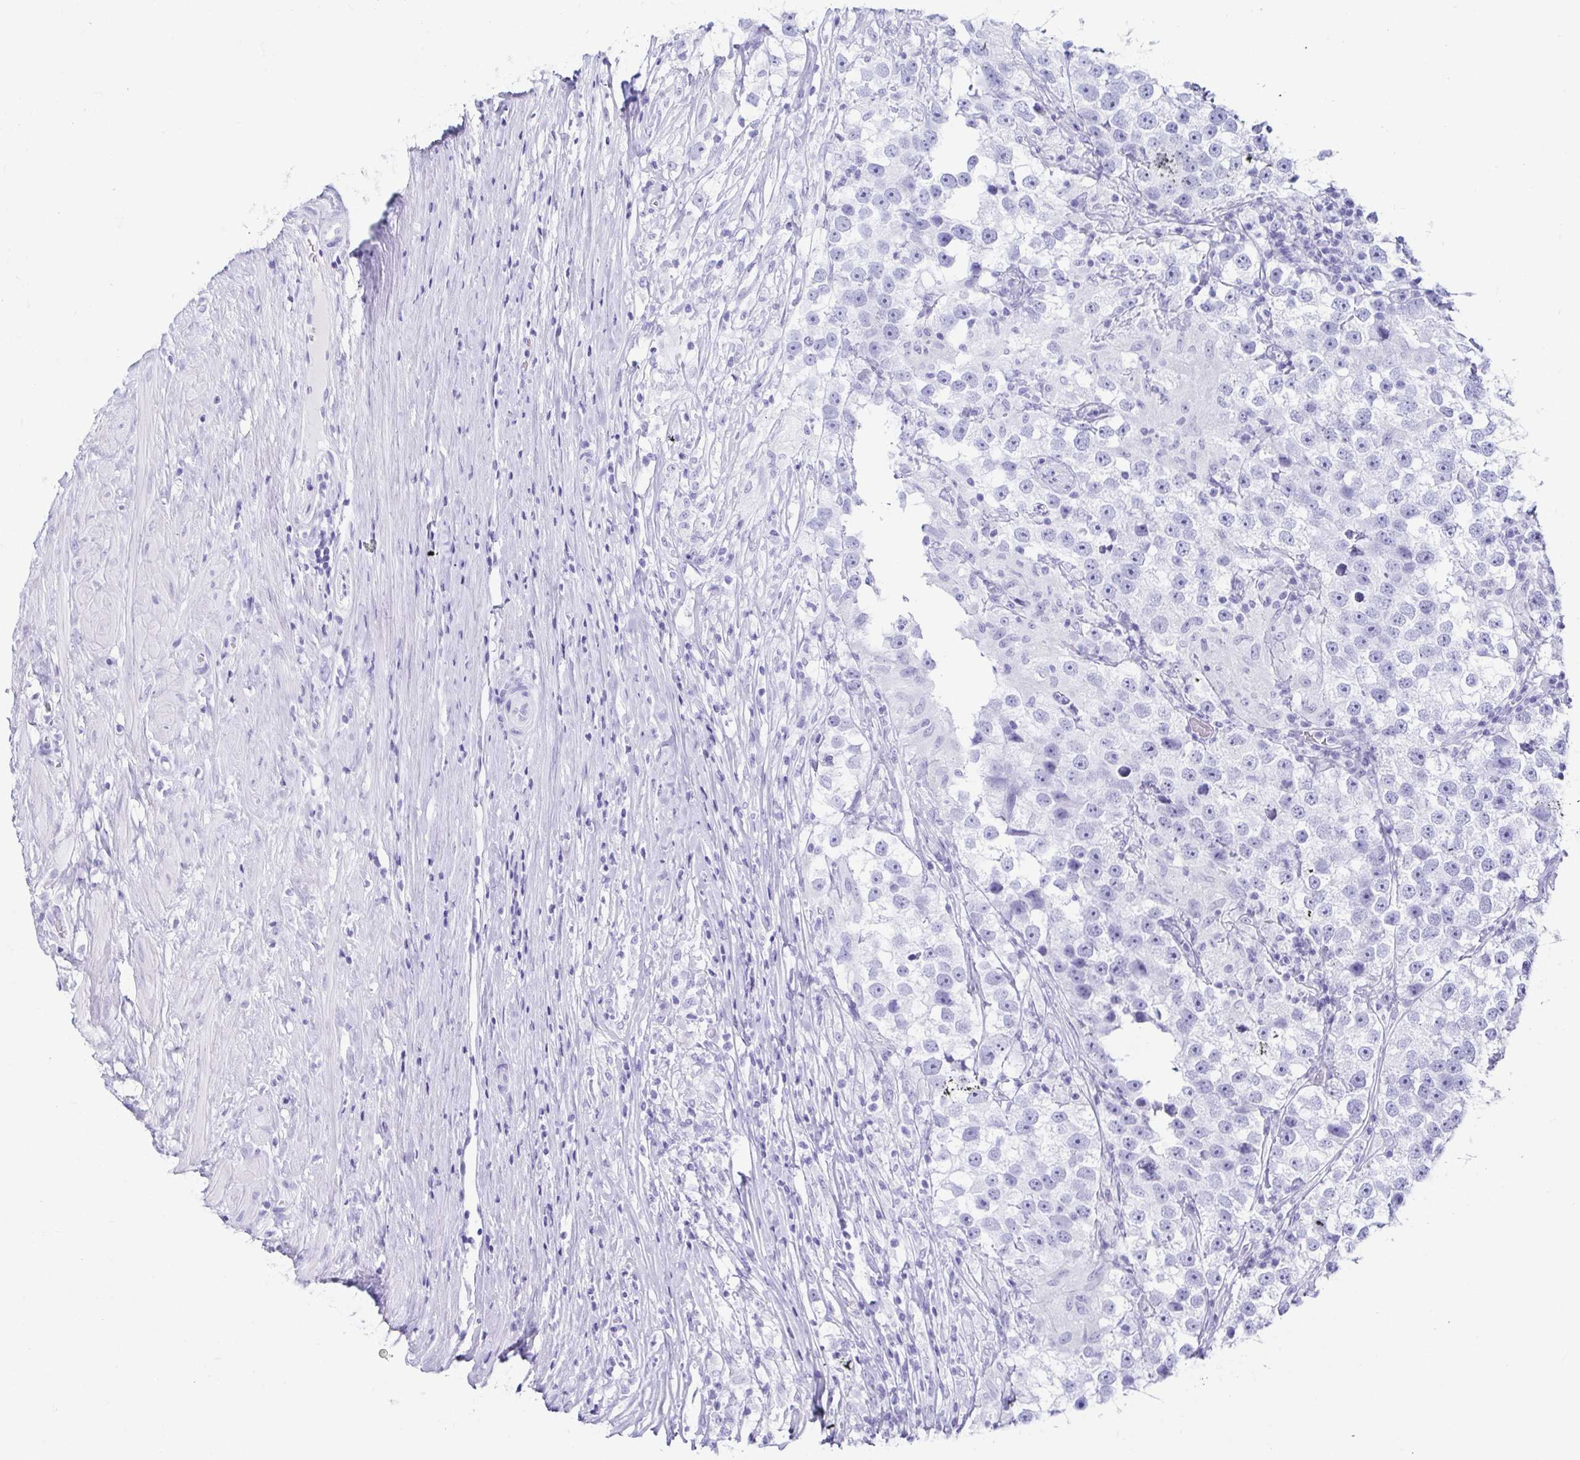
{"staining": {"intensity": "negative", "quantity": "none", "location": "none"}, "tissue": "testis cancer", "cell_type": "Tumor cells", "image_type": "cancer", "snomed": [{"axis": "morphology", "description": "Seminoma, NOS"}, {"axis": "topography", "description": "Testis"}], "caption": "Immunohistochemical staining of testis cancer displays no significant staining in tumor cells.", "gene": "CD164L2", "patient": {"sex": "male", "age": 46}}